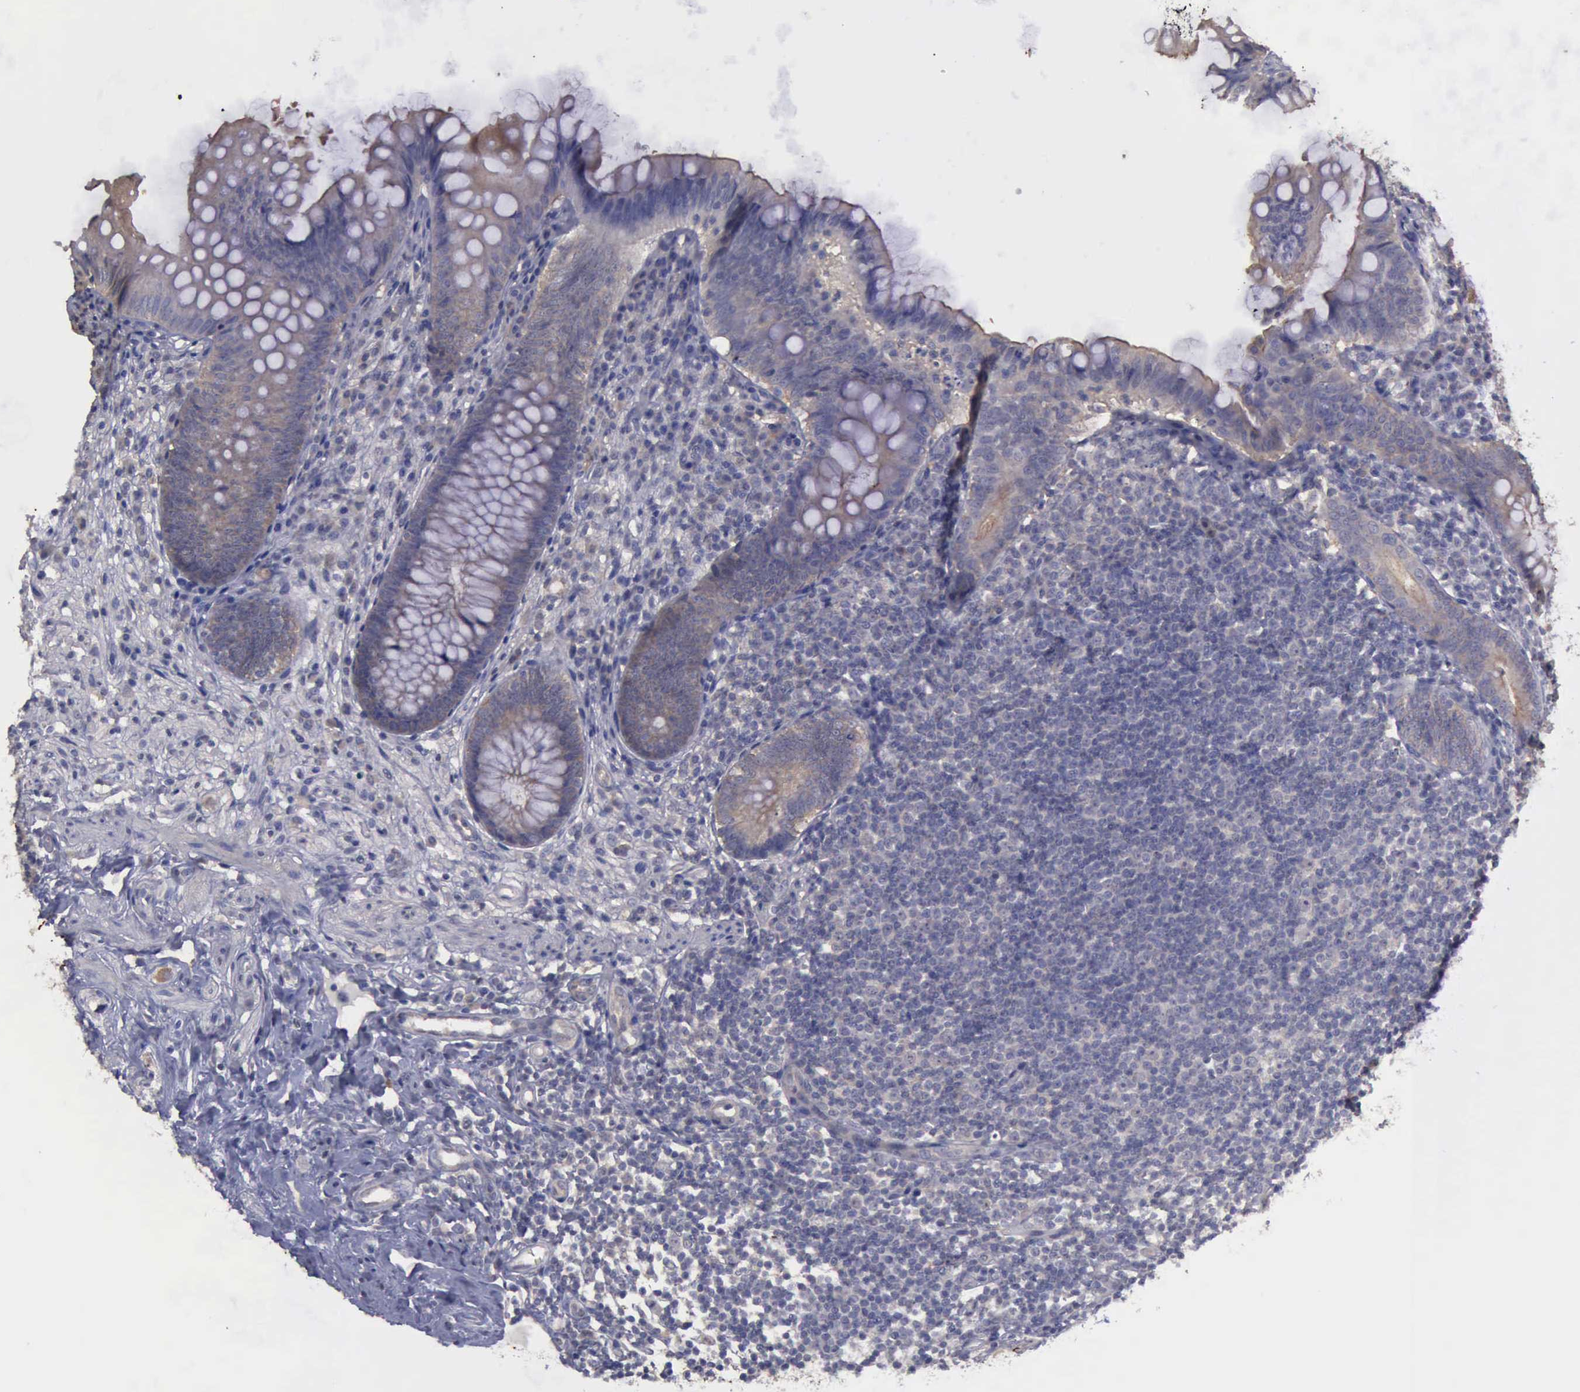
{"staining": {"intensity": "weak", "quantity": ">75%", "location": "cytoplasmic/membranous"}, "tissue": "appendix", "cell_type": "Glandular cells", "image_type": "normal", "snomed": [{"axis": "morphology", "description": "Normal tissue, NOS"}, {"axis": "topography", "description": "Appendix"}], "caption": "DAB (3,3'-diaminobenzidine) immunohistochemical staining of normal appendix displays weak cytoplasmic/membranous protein expression in about >75% of glandular cells.", "gene": "PHKA1", "patient": {"sex": "female", "age": 66}}